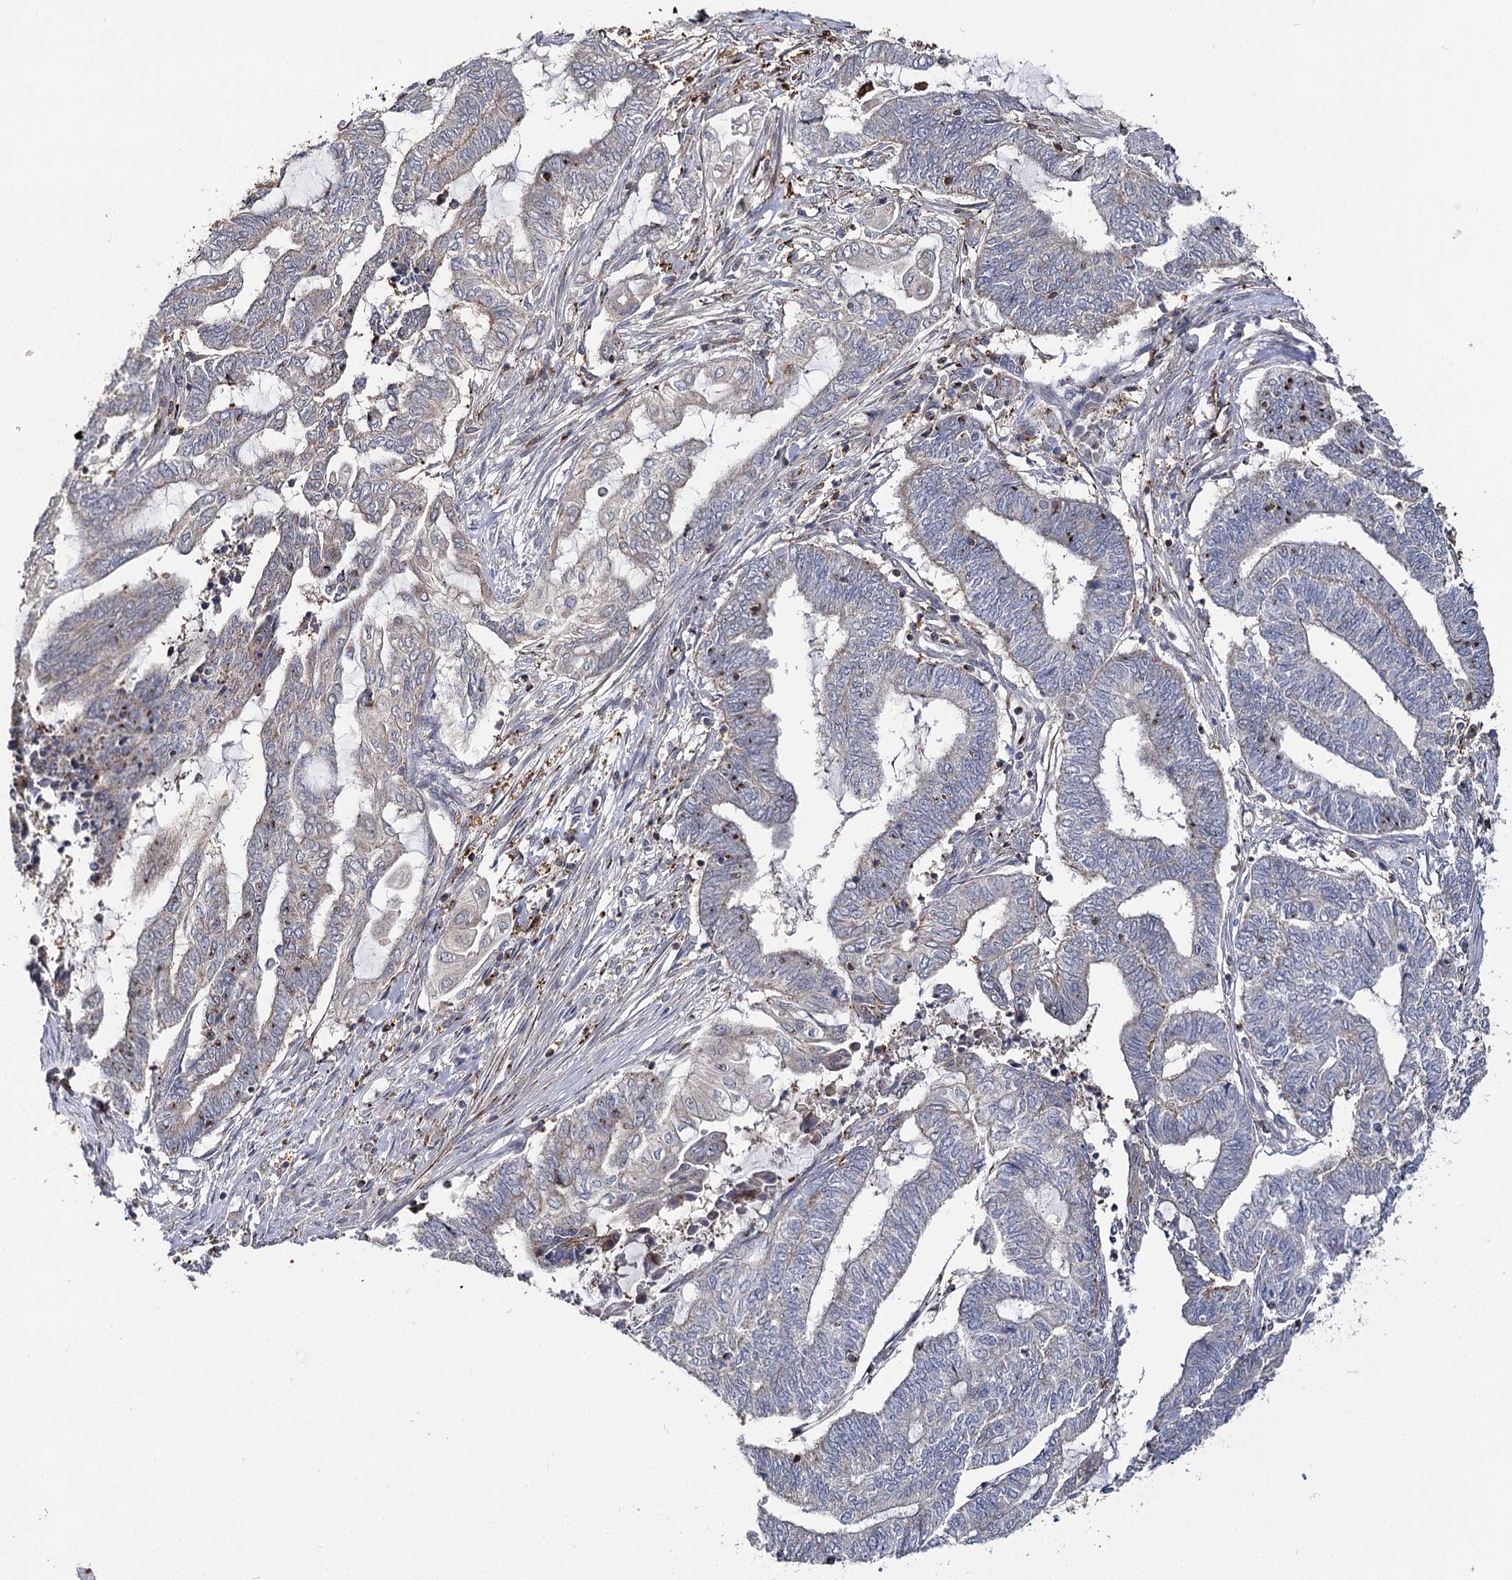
{"staining": {"intensity": "negative", "quantity": "none", "location": "none"}, "tissue": "endometrial cancer", "cell_type": "Tumor cells", "image_type": "cancer", "snomed": [{"axis": "morphology", "description": "Adenocarcinoma, NOS"}, {"axis": "topography", "description": "Uterus"}, {"axis": "topography", "description": "Endometrium"}], "caption": "Immunohistochemistry (IHC) micrograph of neoplastic tissue: human endometrial cancer stained with DAB (3,3'-diaminobenzidine) demonstrates no significant protein staining in tumor cells. (IHC, brightfield microscopy, high magnification).", "gene": "SEC24B", "patient": {"sex": "female", "age": 70}}